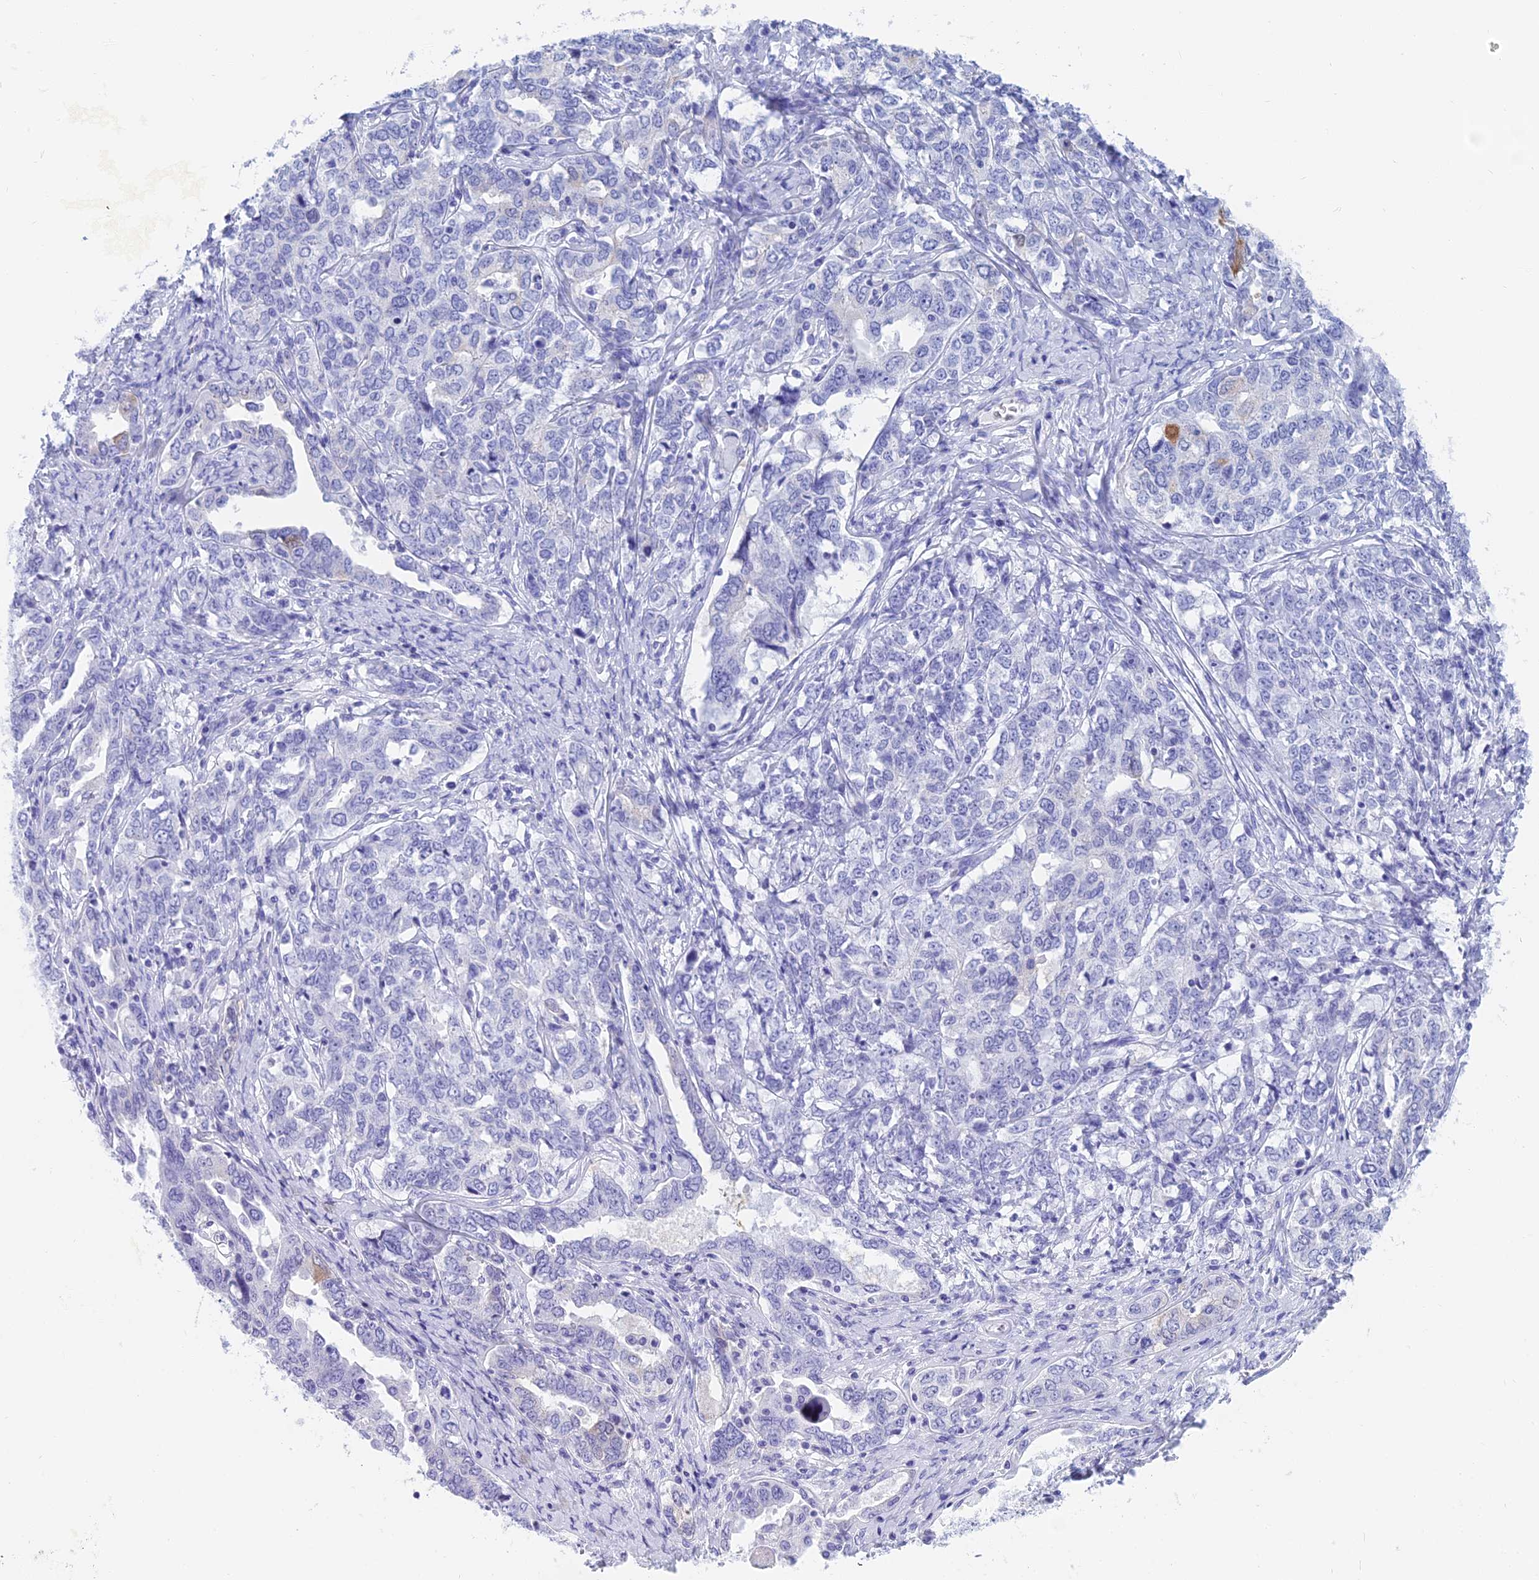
{"staining": {"intensity": "negative", "quantity": "none", "location": "none"}, "tissue": "ovarian cancer", "cell_type": "Tumor cells", "image_type": "cancer", "snomed": [{"axis": "morphology", "description": "Carcinoma, endometroid"}, {"axis": "topography", "description": "Ovary"}], "caption": "IHC histopathology image of neoplastic tissue: human endometroid carcinoma (ovarian) stained with DAB (3,3'-diaminobenzidine) reveals no significant protein expression in tumor cells.", "gene": "CAPS", "patient": {"sex": "female", "age": 62}}